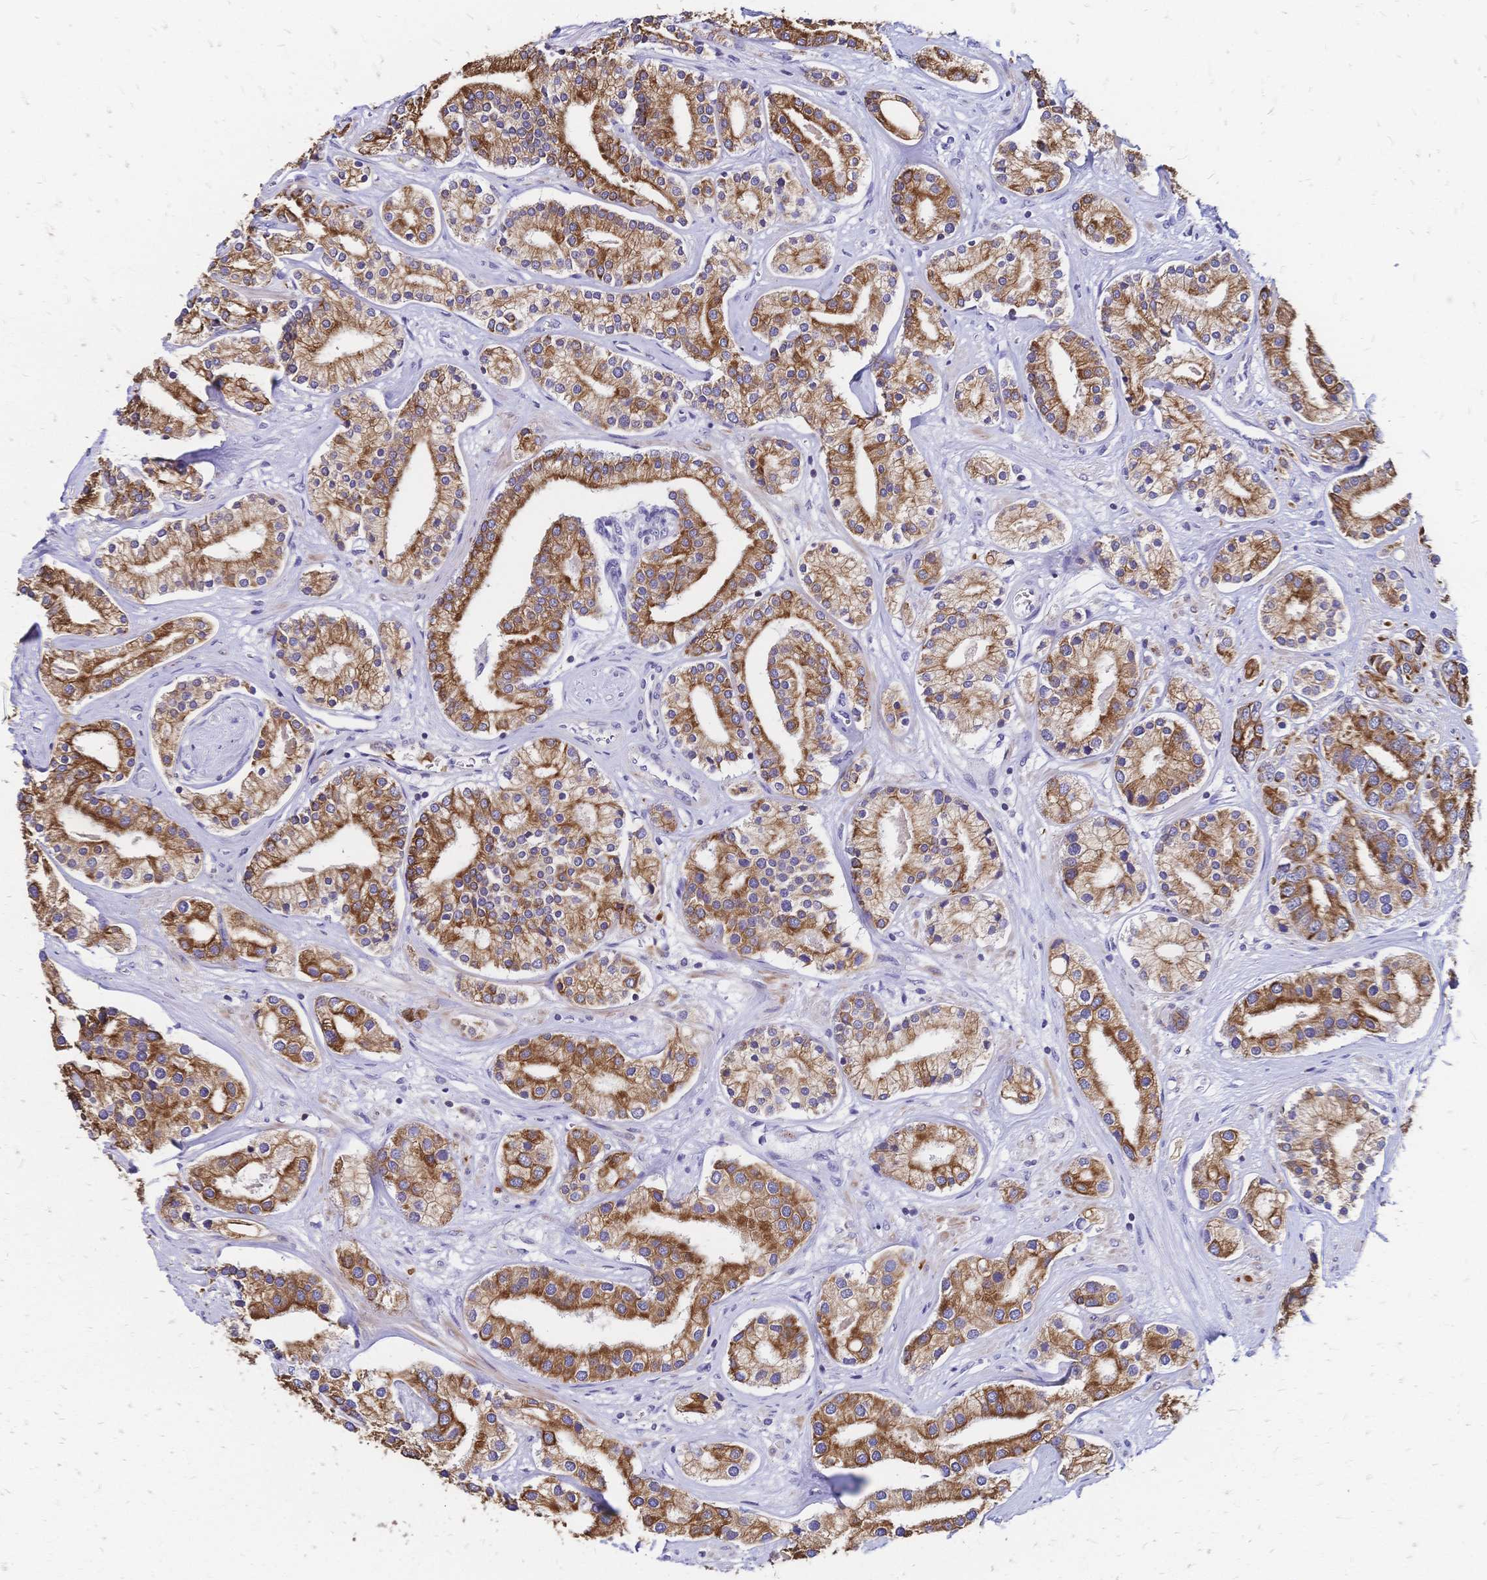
{"staining": {"intensity": "strong", "quantity": ">75%", "location": "cytoplasmic/membranous"}, "tissue": "prostate cancer", "cell_type": "Tumor cells", "image_type": "cancer", "snomed": [{"axis": "morphology", "description": "Adenocarcinoma, High grade"}, {"axis": "topography", "description": "Prostate"}], "caption": "An image of prostate adenocarcinoma (high-grade) stained for a protein reveals strong cytoplasmic/membranous brown staining in tumor cells.", "gene": "DTNB", "patient": {"sex": "male", "age": 58}}